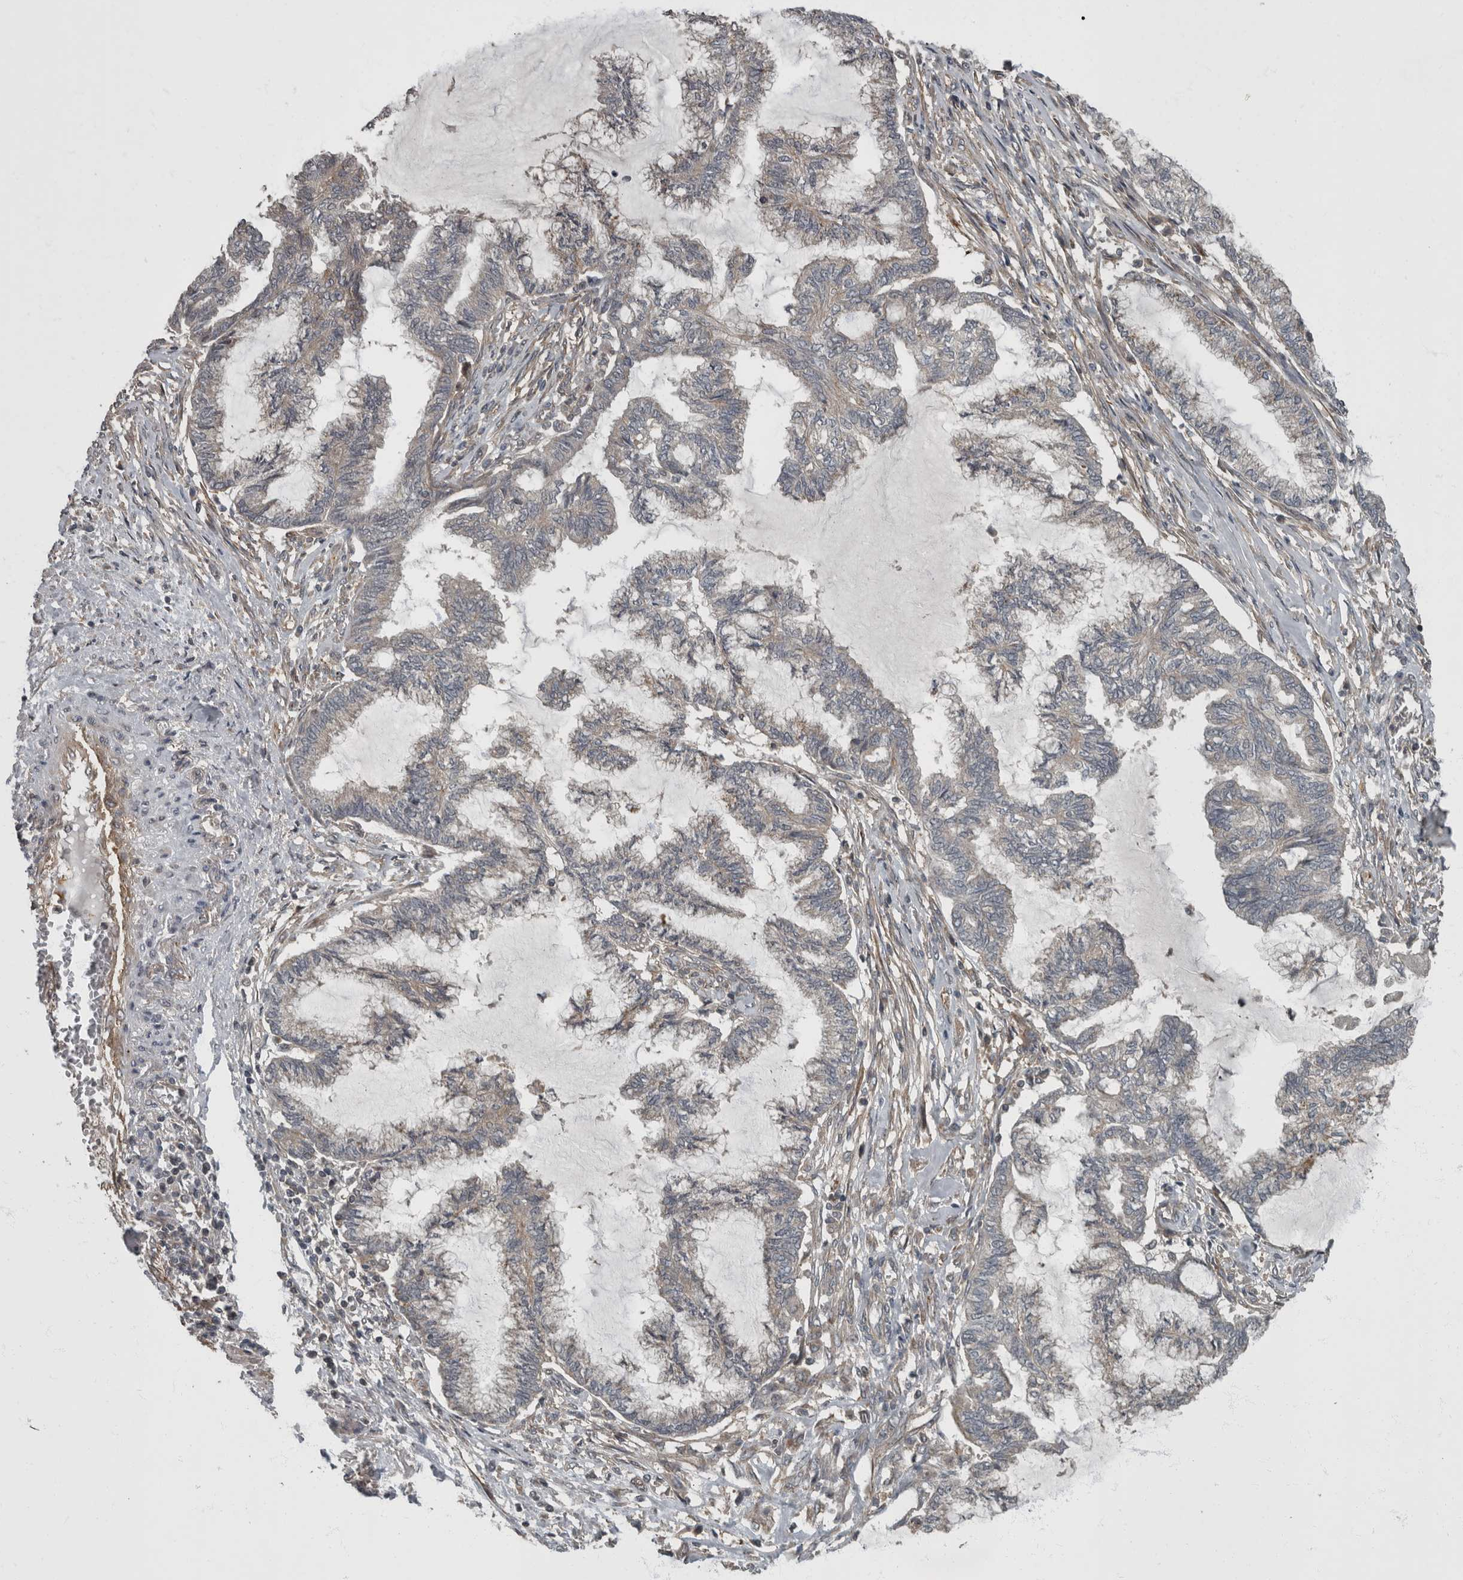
{"staining": {"intensity": "negative", "quantity": "none", "location": "none"}, "tissue": "endometrial cancer", "cell_type": "Tumor cells", "image_type": "cancer", "snomed": [{"axis": "morphology", "description": "Adenocarcinoma, NOS"}, {"axis": "topography", "description": "Endometrium"}], "caption": "A high-resolution photomicrograph shows immunohistochemistry (IHC) staining of endometrial adenocarcinoma, which exhibits no significant expression in tumor cells.", "gene": "VEGFD", "patient": {"sex": "female", "age": 86}}